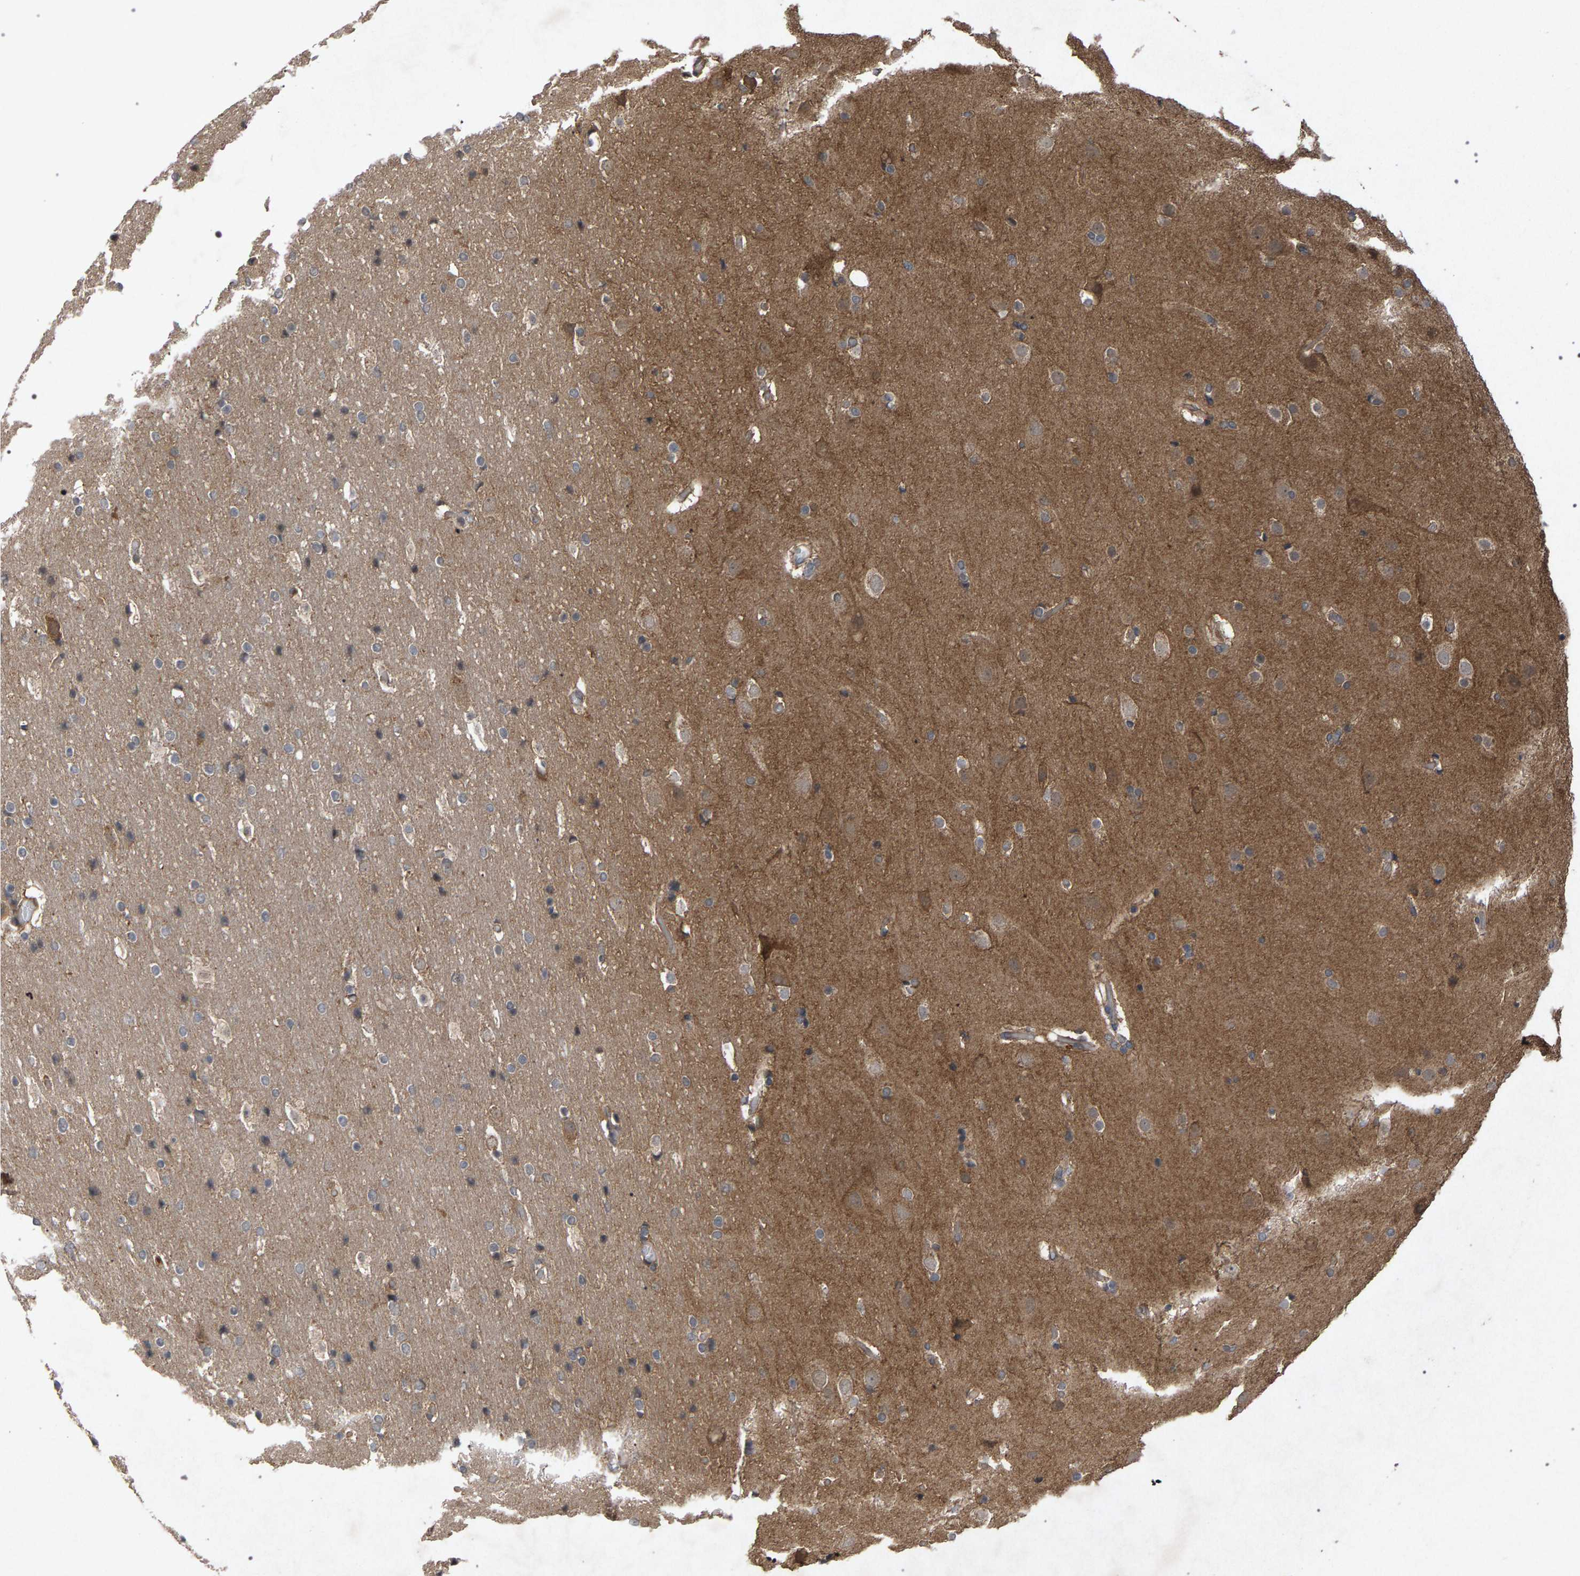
{"staining": {"intensity": "negative", "quantity": "none", "location": "none"}, "tissue": "cerebral cortex", "cell_type": "Endothelial cells", "image_type": "normal", "snomed": [{"axis": "morphology", "description": "Normal tissue, NOS"}, {"axis": "topography", "description": "Cerebral cortex"}], "caption": "DAB (3,3'-diaminobenzidine) immunohistochemical staining of benign cerebral cortex shows no significant expression in endothelial cells. (DAB (3,3'-diaminobenzidine) IHC with hematoxylin counter stain).", "gene": "SLC4A4", "patient": {"sex": "male", "age": 57}}